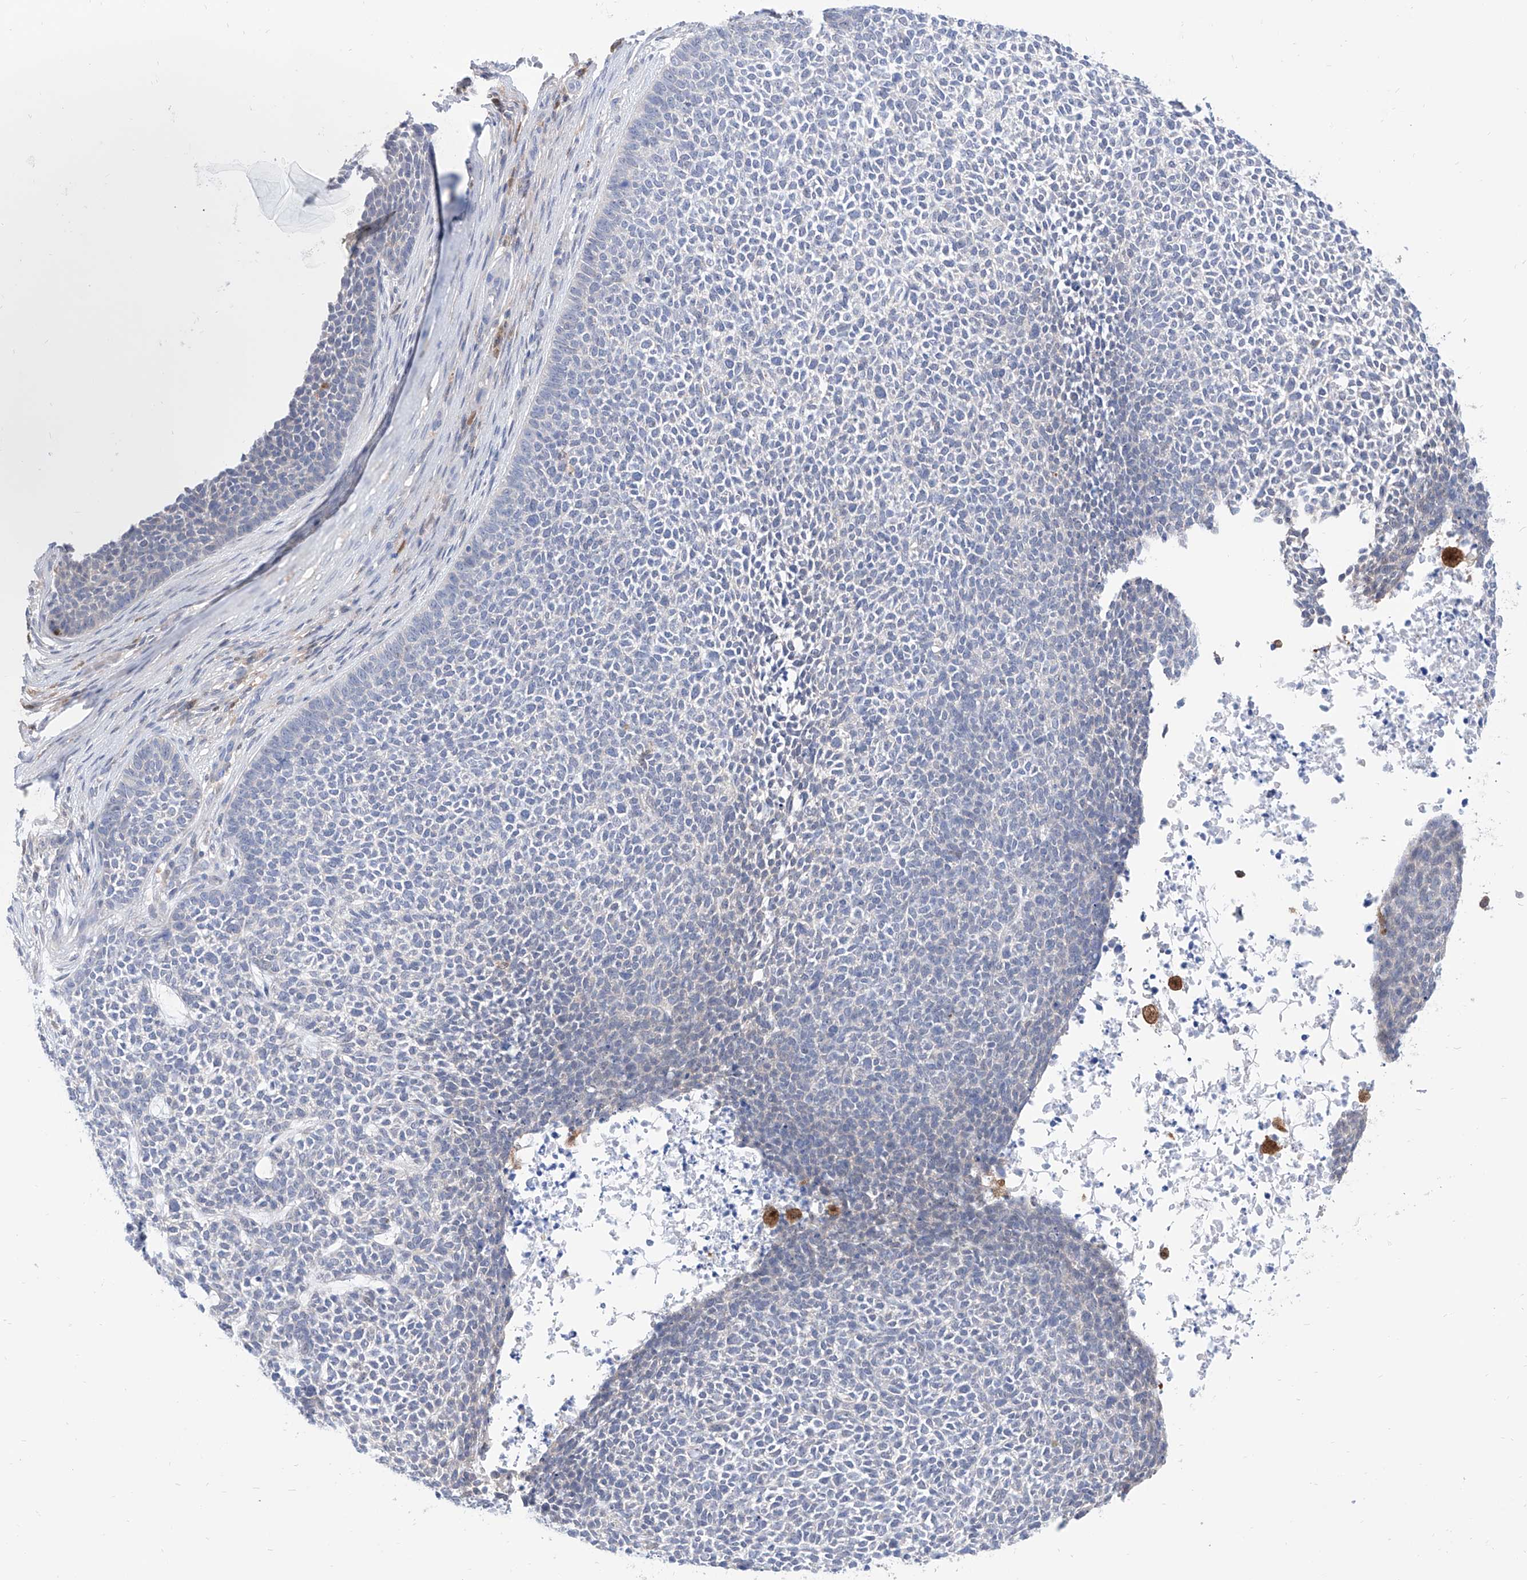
{"staining": {"intensity": "negative", "quantity": "none", "location": "none"}, "tissue": "skin cancer", "cell_type": "Tumor cells", "image_type": "cancer", "snomed": [{"axis": "morphology", "description": "Basal cell carcinoma"}, {"axis": "topography", "description": "Skin"}], "caption": "Immunohistochemistry photomicrograph of human skin cancer stained for a protein (brown), which exhibits no staining in tumor cells. Brightfield microscopy of immunohistochemistry stained with DAB (brown) and hematoxylin (blue), captured at high magnification.", "gene": "PDXK", "patient": {"sex": "female", "age": 84}}